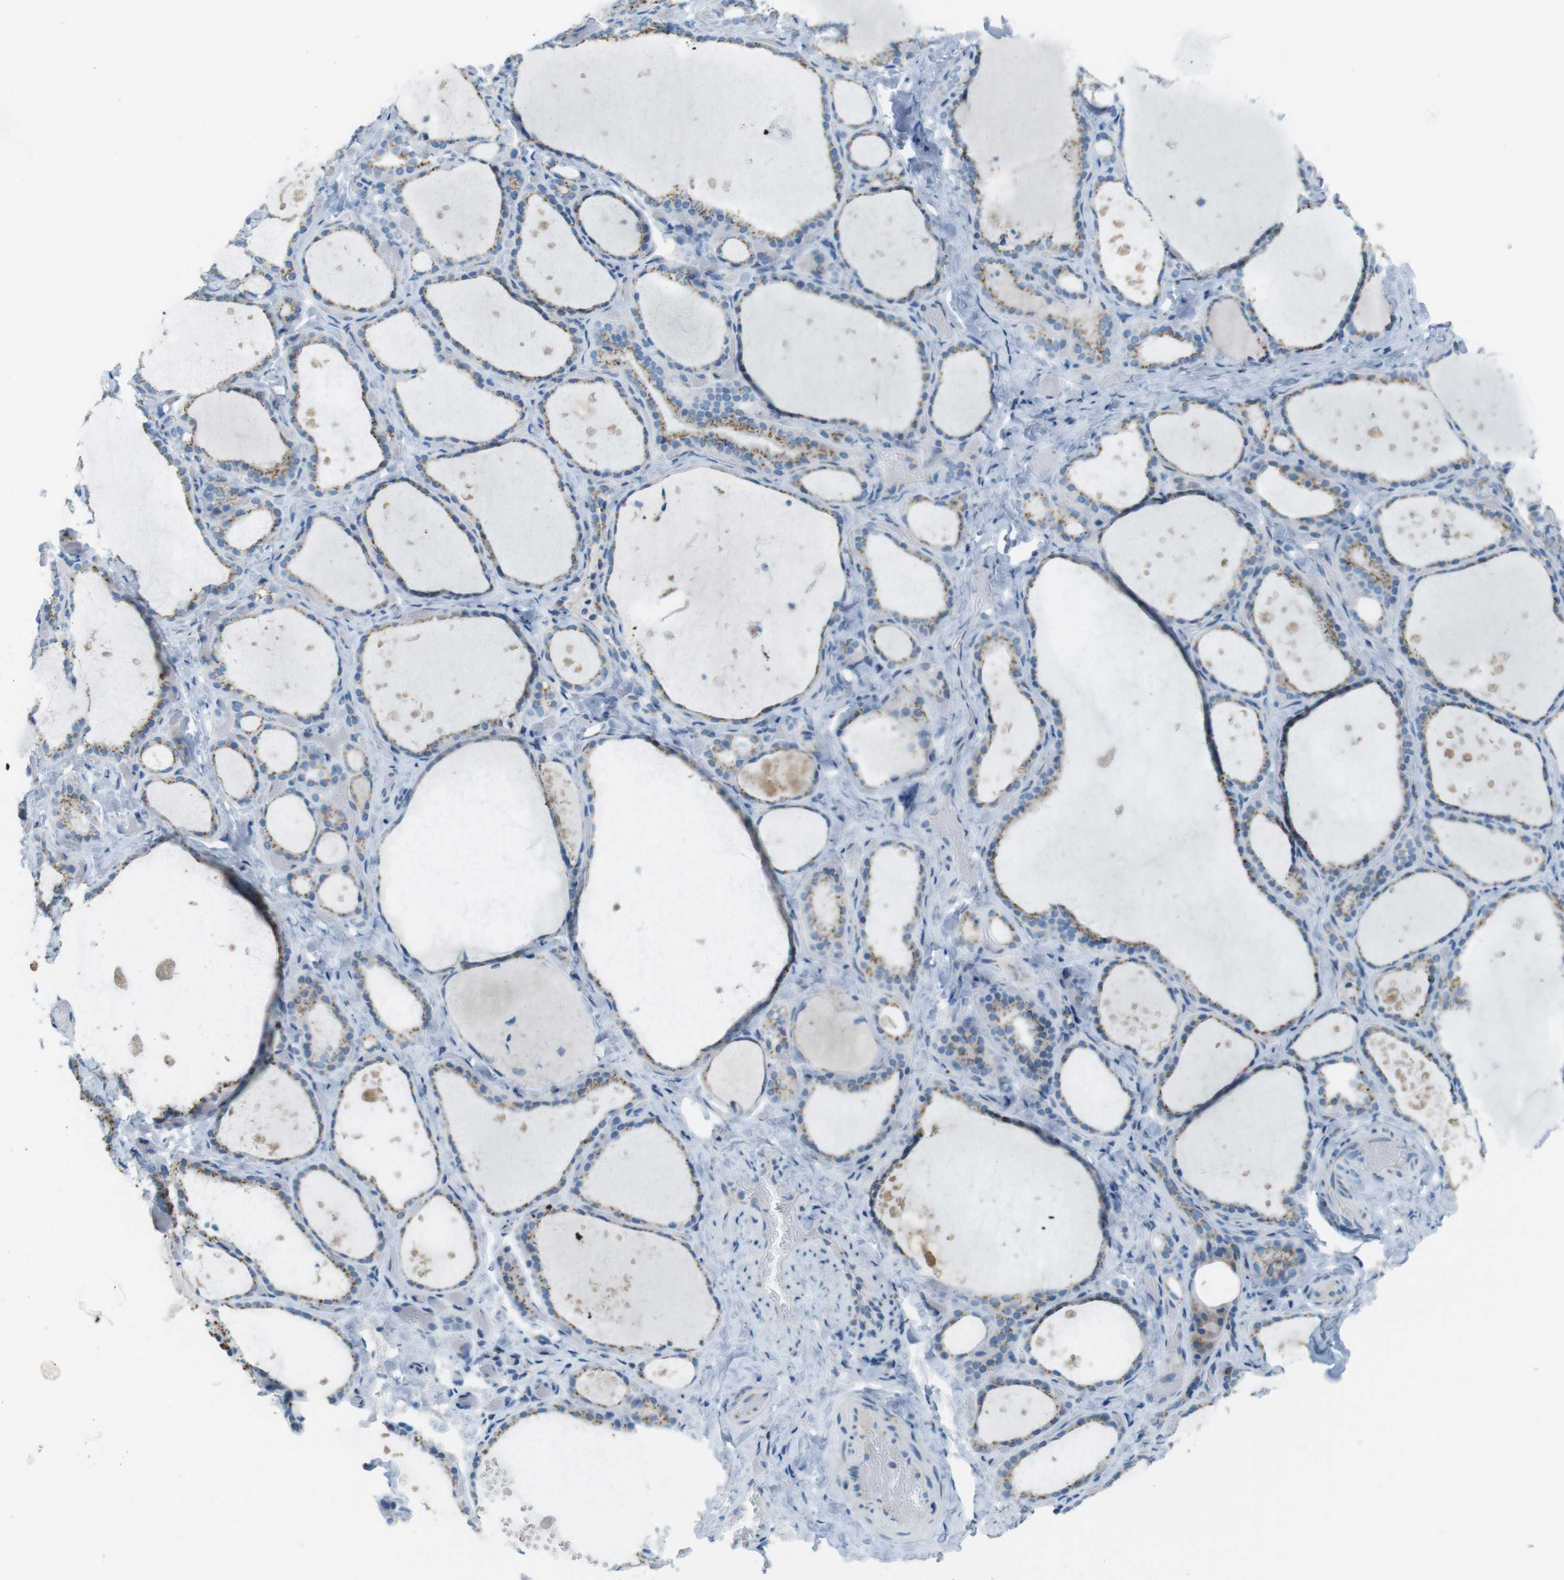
{"staining": {"intensity": "moderate", "quantity": "25%-75%", "location": "cytoplasmic/membranous"}, "tissue": "thyroid gland", "cell_type": "Glandular cells", "image_type": "normal", "snomed": [{"axis": "morphology", "description": "Normal tissue, NOS"}, {"axis": "topography", "description": "Thyroid gland"}], "caption": "A medium amount of moderate cytoplasmic/membranous positivity is seen in about 25%-75% of glandular cells in unremarkable thyroid gland. (IHC, brightfield microscopy, high magnification).", "gene": "TXNDC15", "patient": {"sex": "female", "age": 44}}